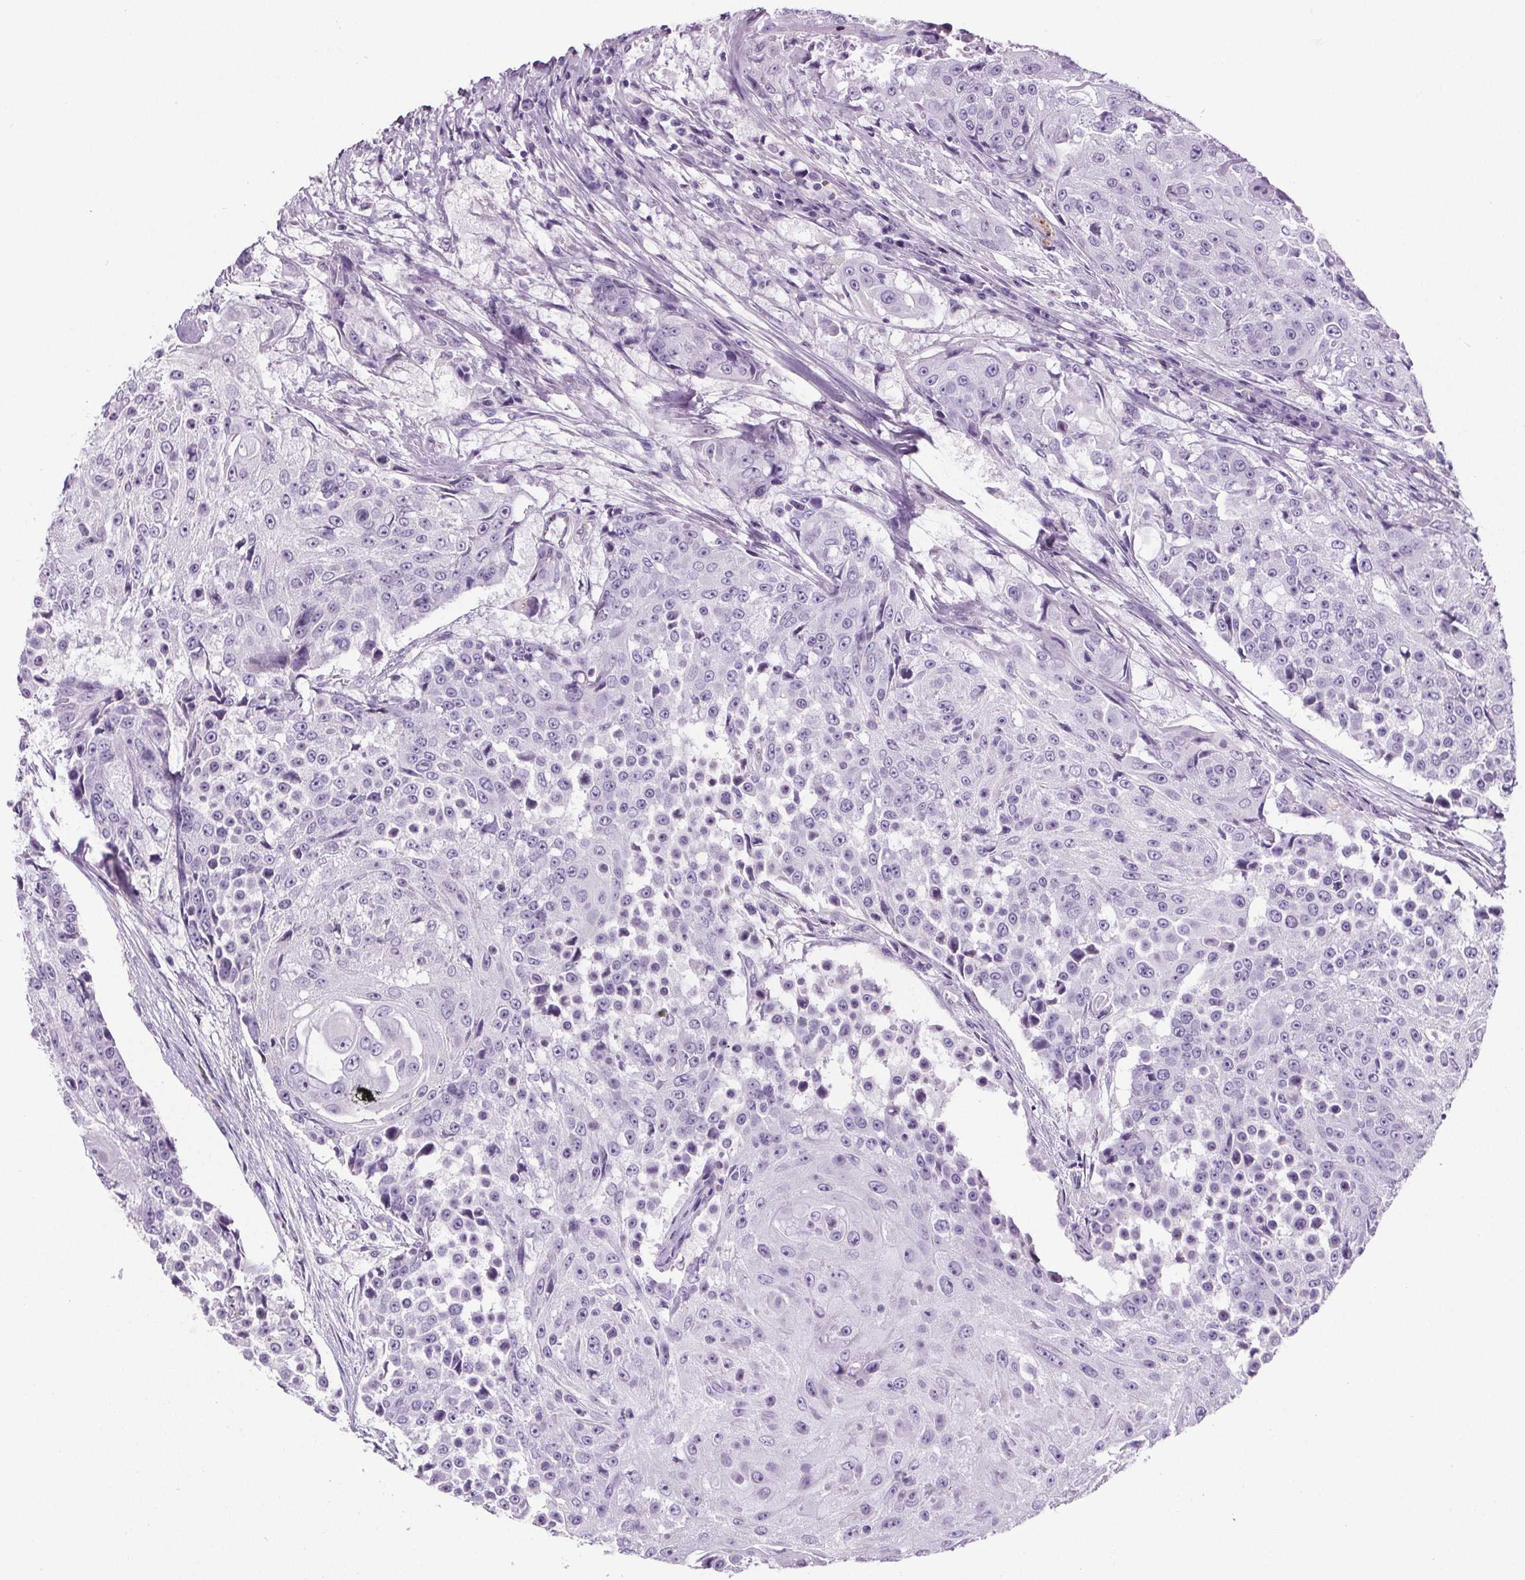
{"staining": {"intensity": "negative", "quantity": "none", "location": "none"}, "tissue": "urothelial cancer", "cell_type": "Tumor cells", "image_type": "cancer", "snomed": [{"axis": "morphology", "description": "Urothelial carcinoma, High grade"}, {"axis": "topography", "description": "Urinary bladder"}], "caption": "IHC photomicrograph of urothelial cancer stained for a protein (brown), which exhibits no staining in tumor cells.", "gene": "CD5L", "patient": {"sex": "female", "age": 63}}